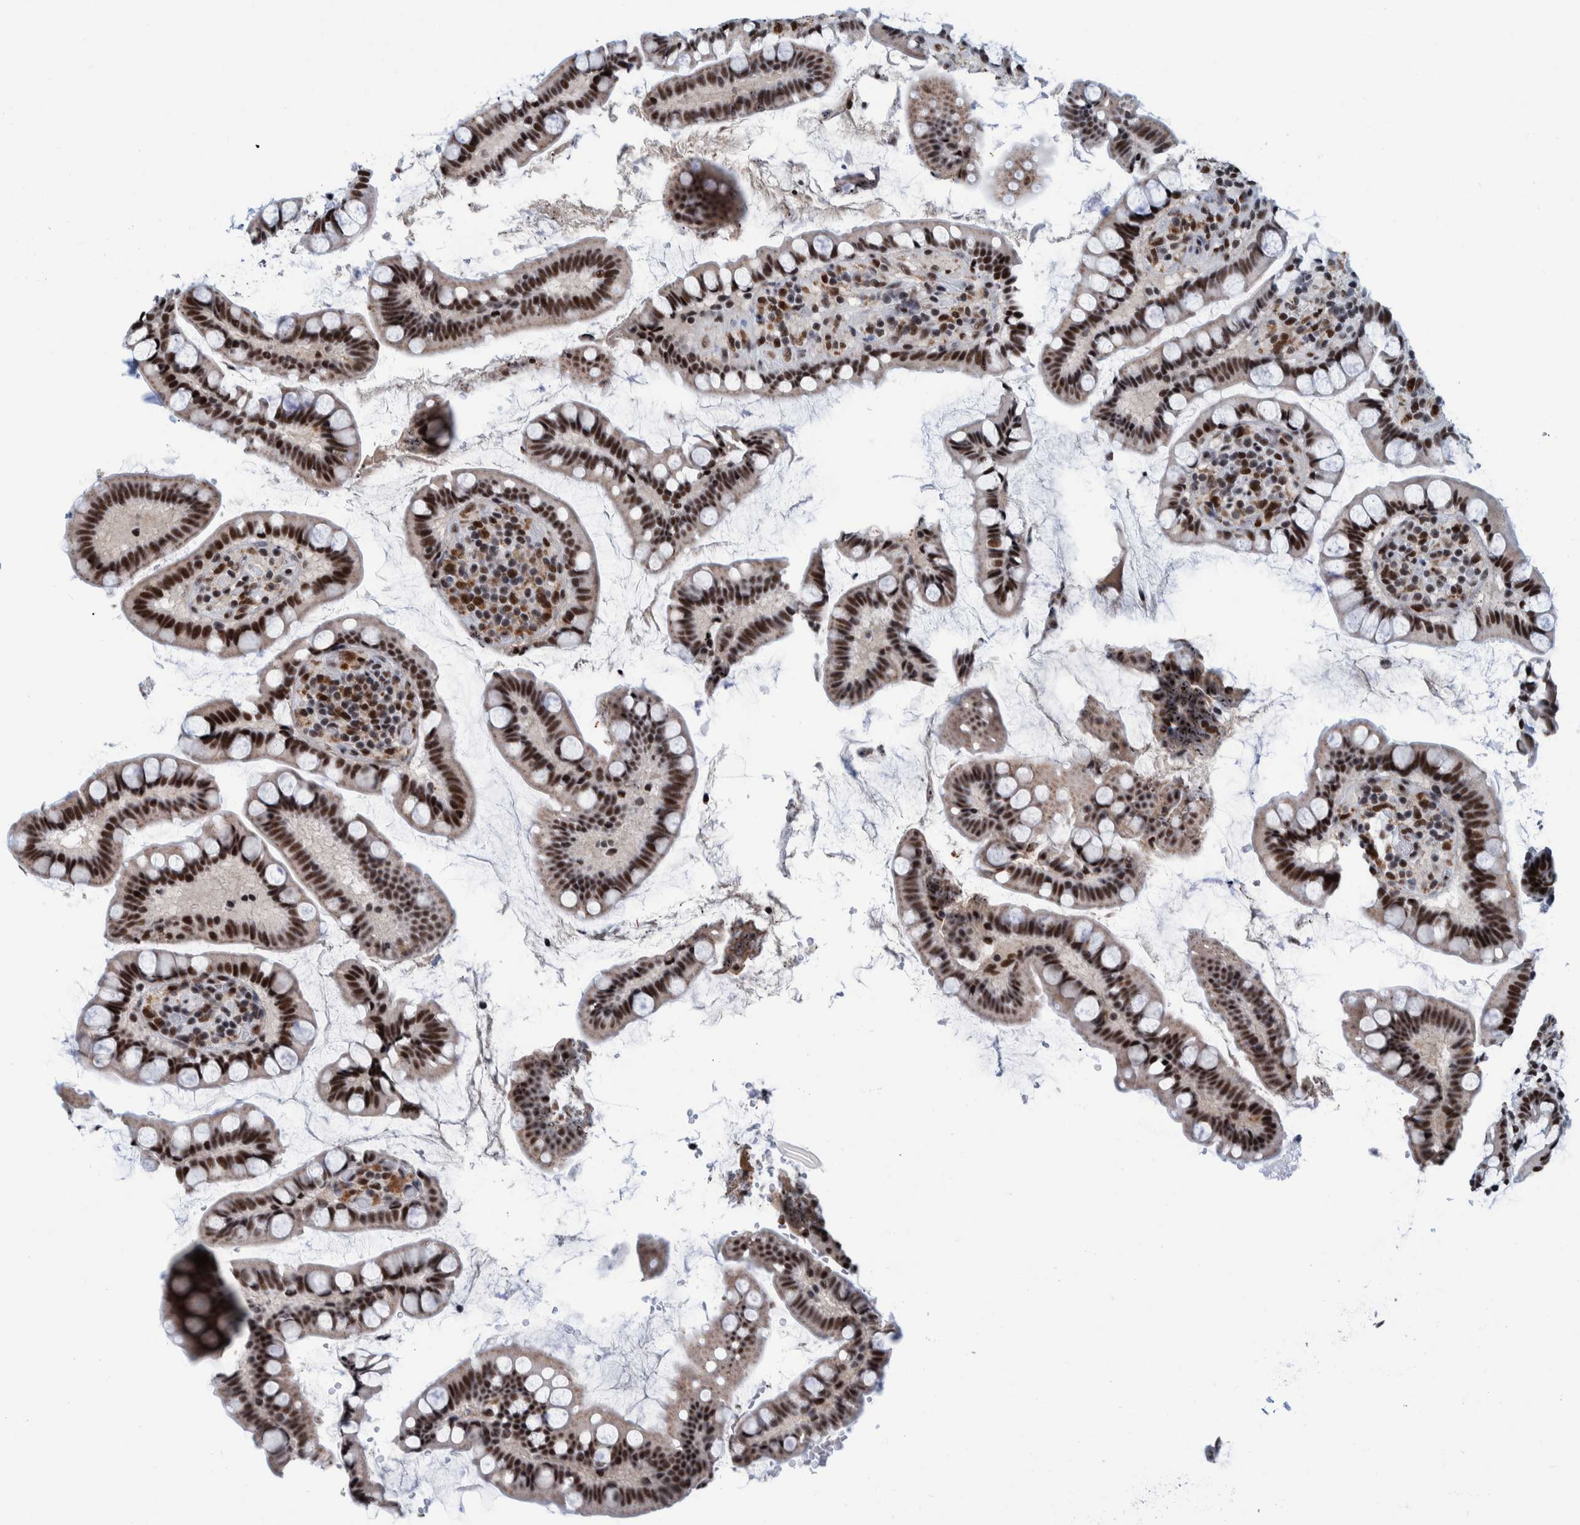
{"staining": {"intensity": "strong", "quantity": ">75%", "location": "nuclear"}, "tissue": "small intestine", "cell_type": "Glandular cells", "image_type": "normal", "snomed": [{"axis": "morphology", "description": "Normal tissue, NOS"}, {"axis": "topography", "description": "Smooth muscle"}, {"axis": "topography", "description": "Small intestine"}], "caption": "A high amount of strong nuclear staining is identified in about >75% of glandular cells in normal small intestine. The staining was performed using DAB (3,3'-diaminobenzidine) to visualize the protein expression in brown, while the nuclei were stained in blue with hematoxylin (Magnification: 20x).", "gene": "EFTUD2", "patient": {"sex": "female", "age": 84}}